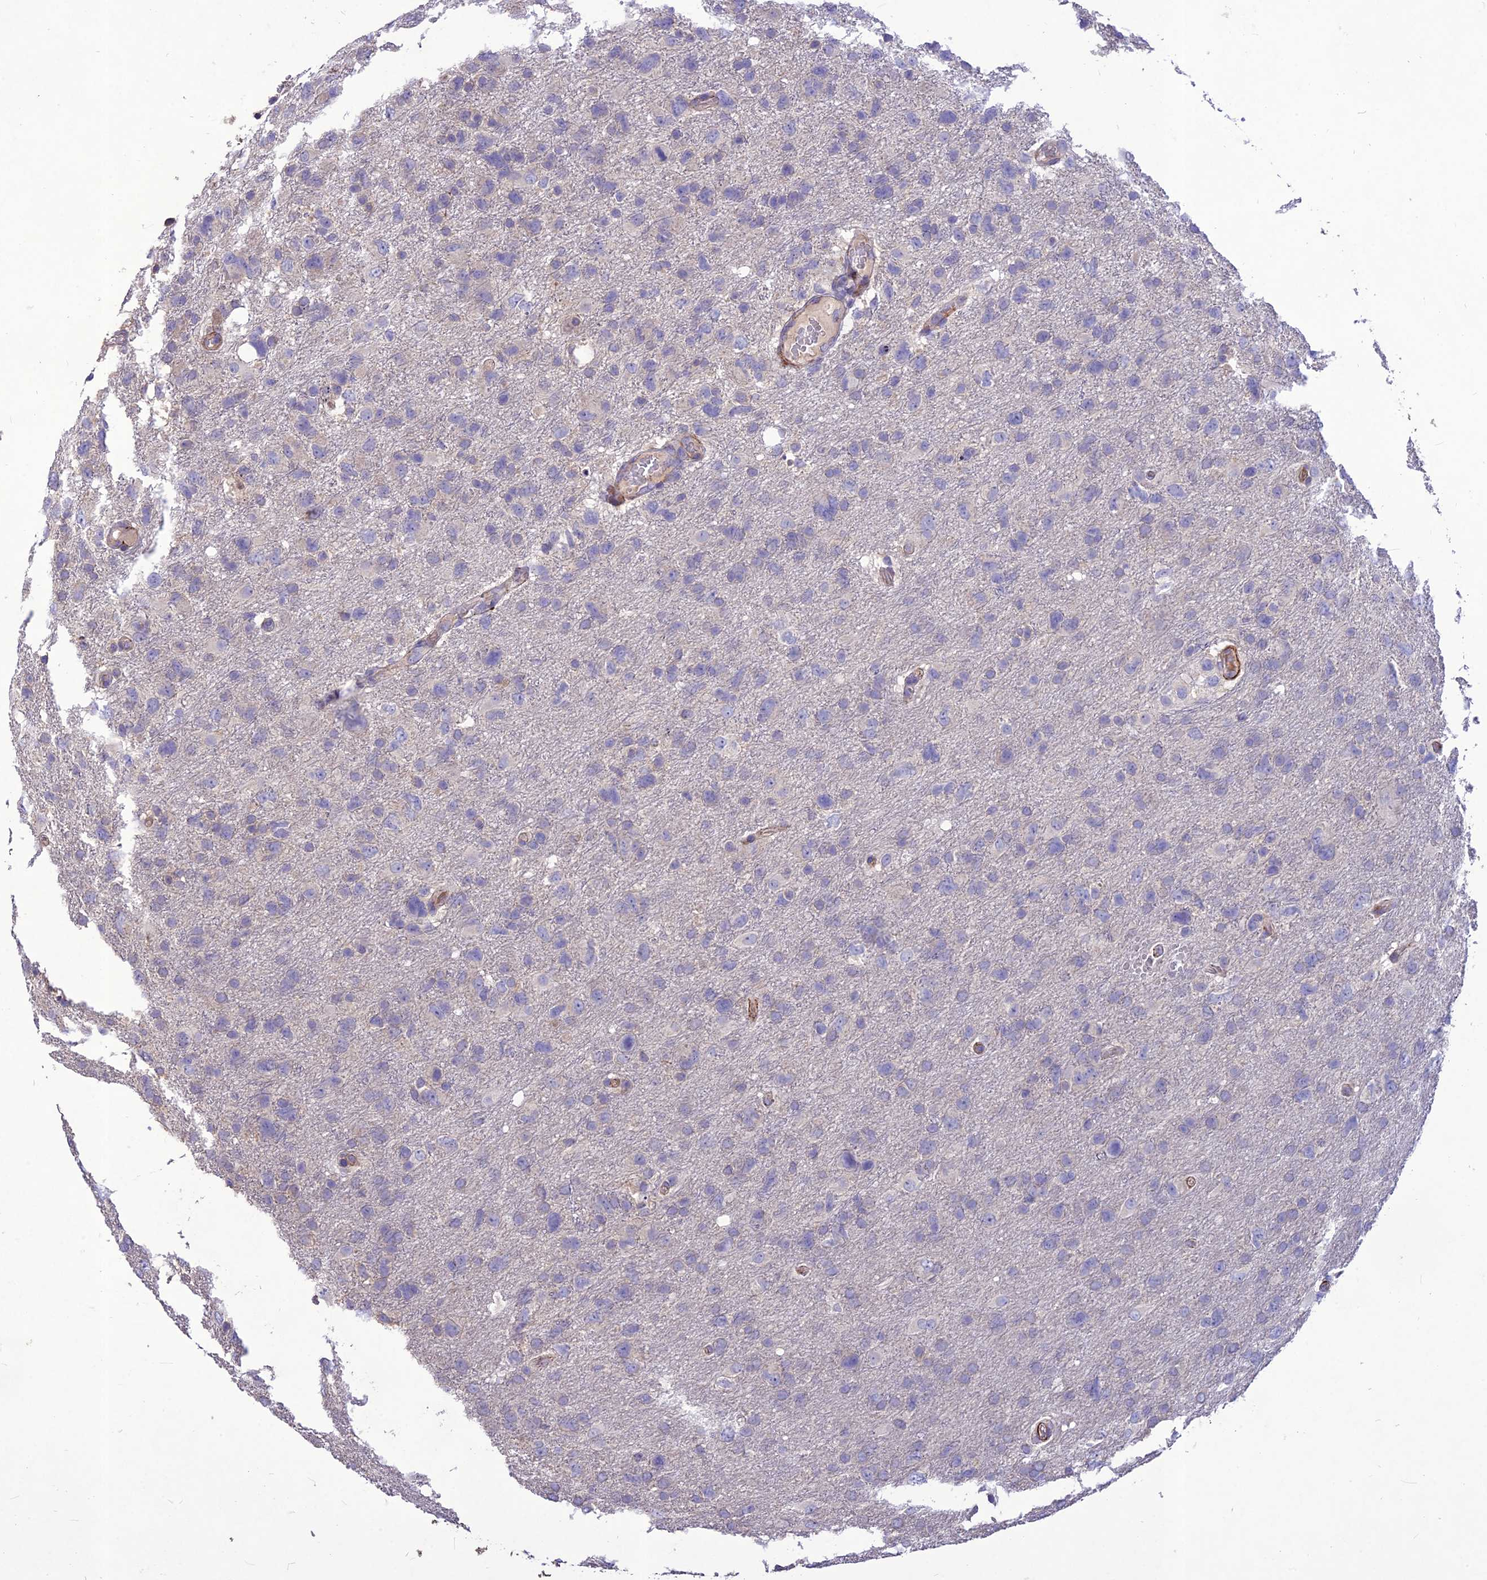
{"staining": {"intensity": "negative", "quantity": "none", "location": "none"}, "tissue": "glioma", "cell_type": "Tumor cells", "image_type": "cancer", "snomed": [{"axis": "morphology", "description": "Glioma, malignant, High grade"}, {"axis": "topography", "description": "Brain"}], "caption": "Glioma was stained to show a protein in brown. There is no significant expression in tumor cells.", "gene": "CLUH", "patient": {"sex": "male", "age": 61}}